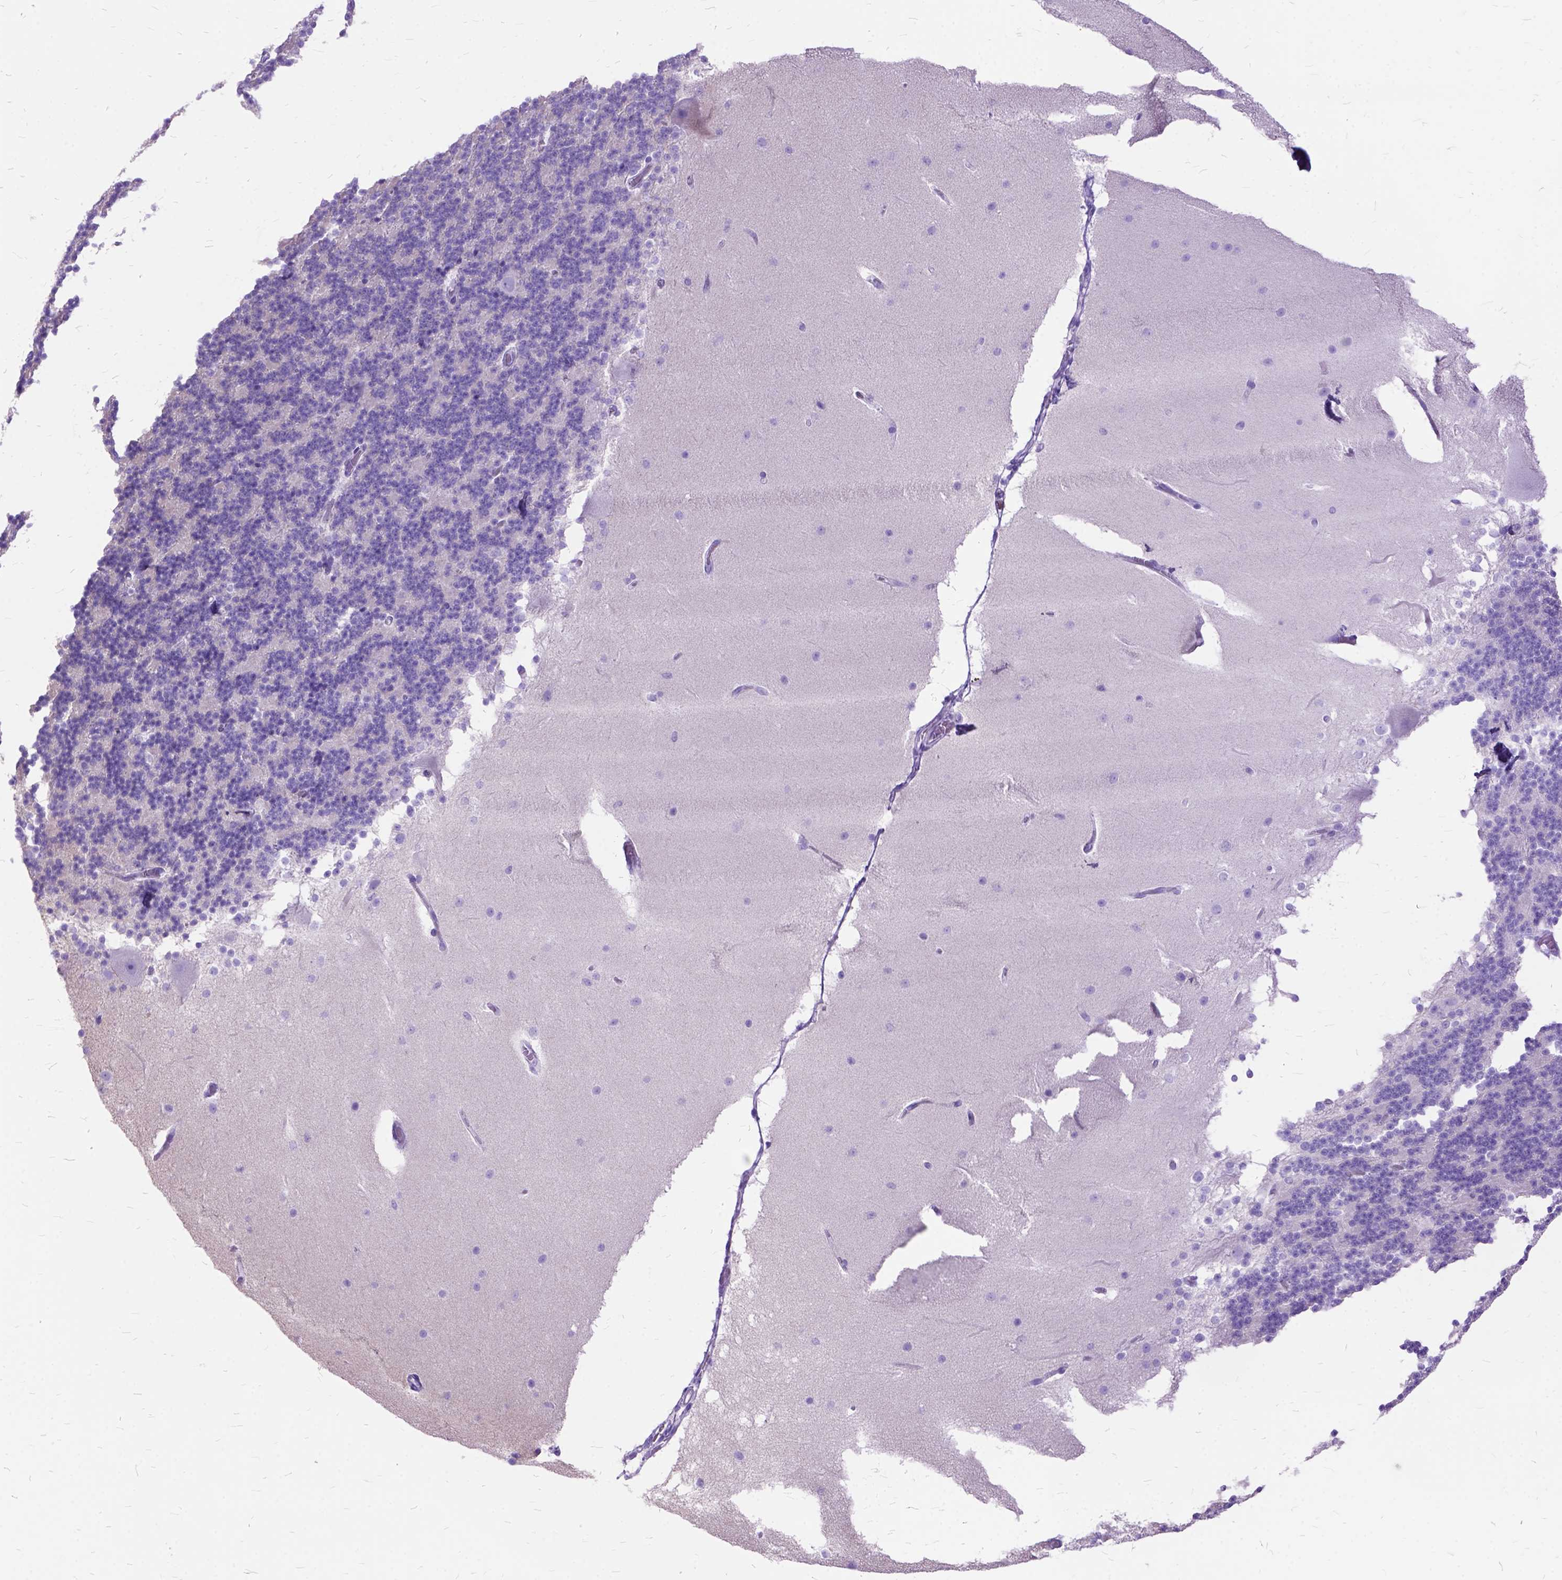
{"staining": {"intensity": "negative", "quantity": "none", "location": "none"}, "tissue": "cerebellum", "cell_type": "Cells in granular layer", "image_type": "normal", "snomed": [{"axis": "morphology", "description": "Normal tissue, NOS"}, {"axis": "topography", "description": "Cerebellum"}], "caption": "Immunohistochemistry (IHC) micrograph of benign cerebellum stained for a protein (brown), which shows no expression in cells in granular layer.", "gene": "DNAH2", "patient": {"sex": "female", "age": 19}}